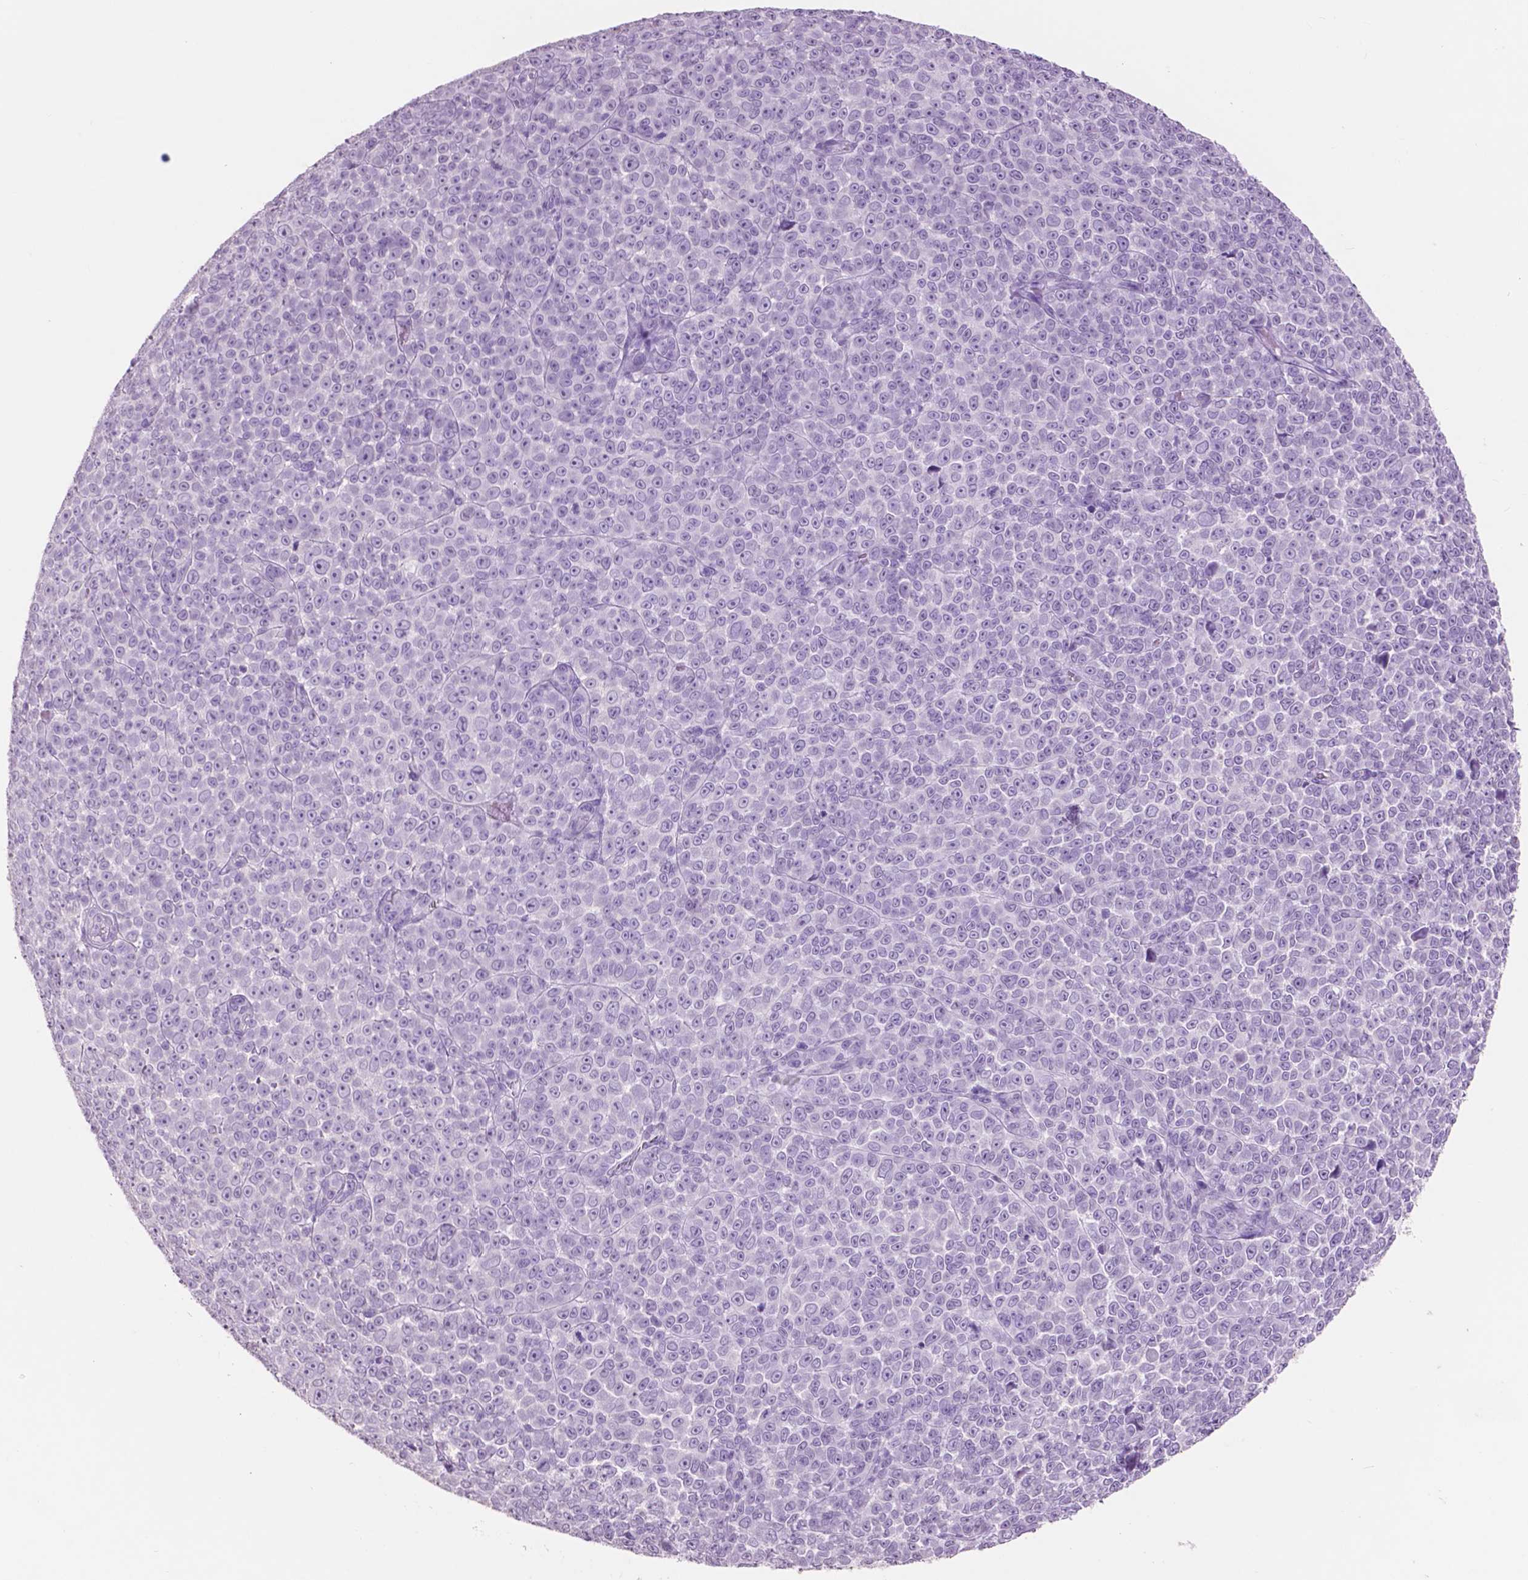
{"staining": {"intensity": "negative", "quantity": "none", "location": "none"}, "tissue": "melanoma", "cell_type": "Tumor cells", "image_type": "cancer", "snomed": [{"axis": "morphology", "description": "Malignant melanoma, NOS"}, {"axis": "topography", "description": "Skin"}], "caption": "This micrograph is of malignant melanoma stained with IHC to label a protein in brown with the nuclei are counter-stained blue. There is no positivity in tumor cells.", "gene": "IDO1", "patient": {"sex": "female", "age": 95}}